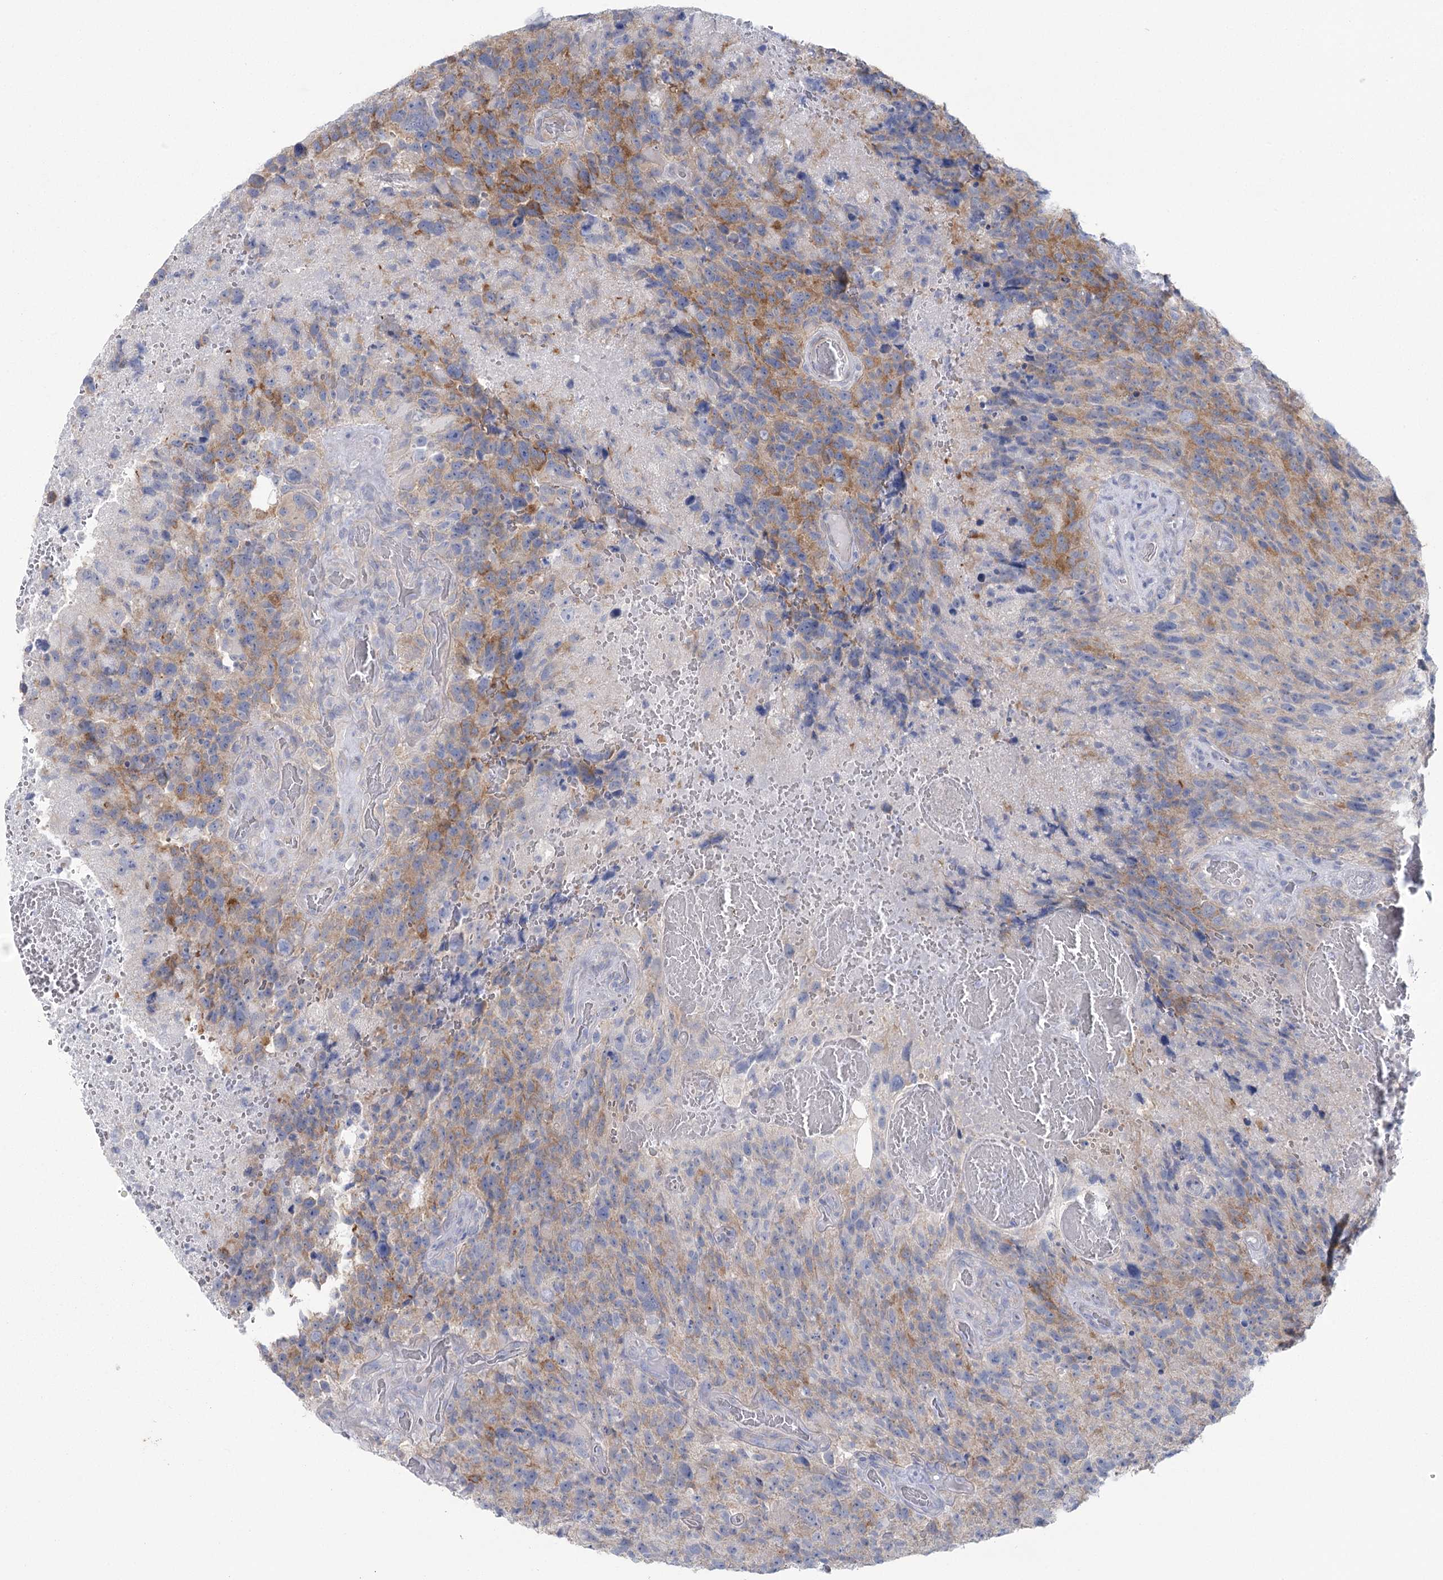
{"staining": {"intensity": "weak", "quantity": "<25%", "location": "cytoplasmic/membranous"}, "tissue": "glioma", "cell_type": "Tumor cells", "image_type": "cancer", "snomed": [{"axis": "morphology", "description": "Glioma, malignant, High grade"}, {"axis": "topography", "description": "Brain"}], "caption": "The image shows no significant positivity in tumor cells of malignant glioma (high-grade). (Immunohistochemistry (ihc), brightfield microscopy, high magnification).", "gene": "CCDC88A", "patient": {"sex": "male", "age": 69}}